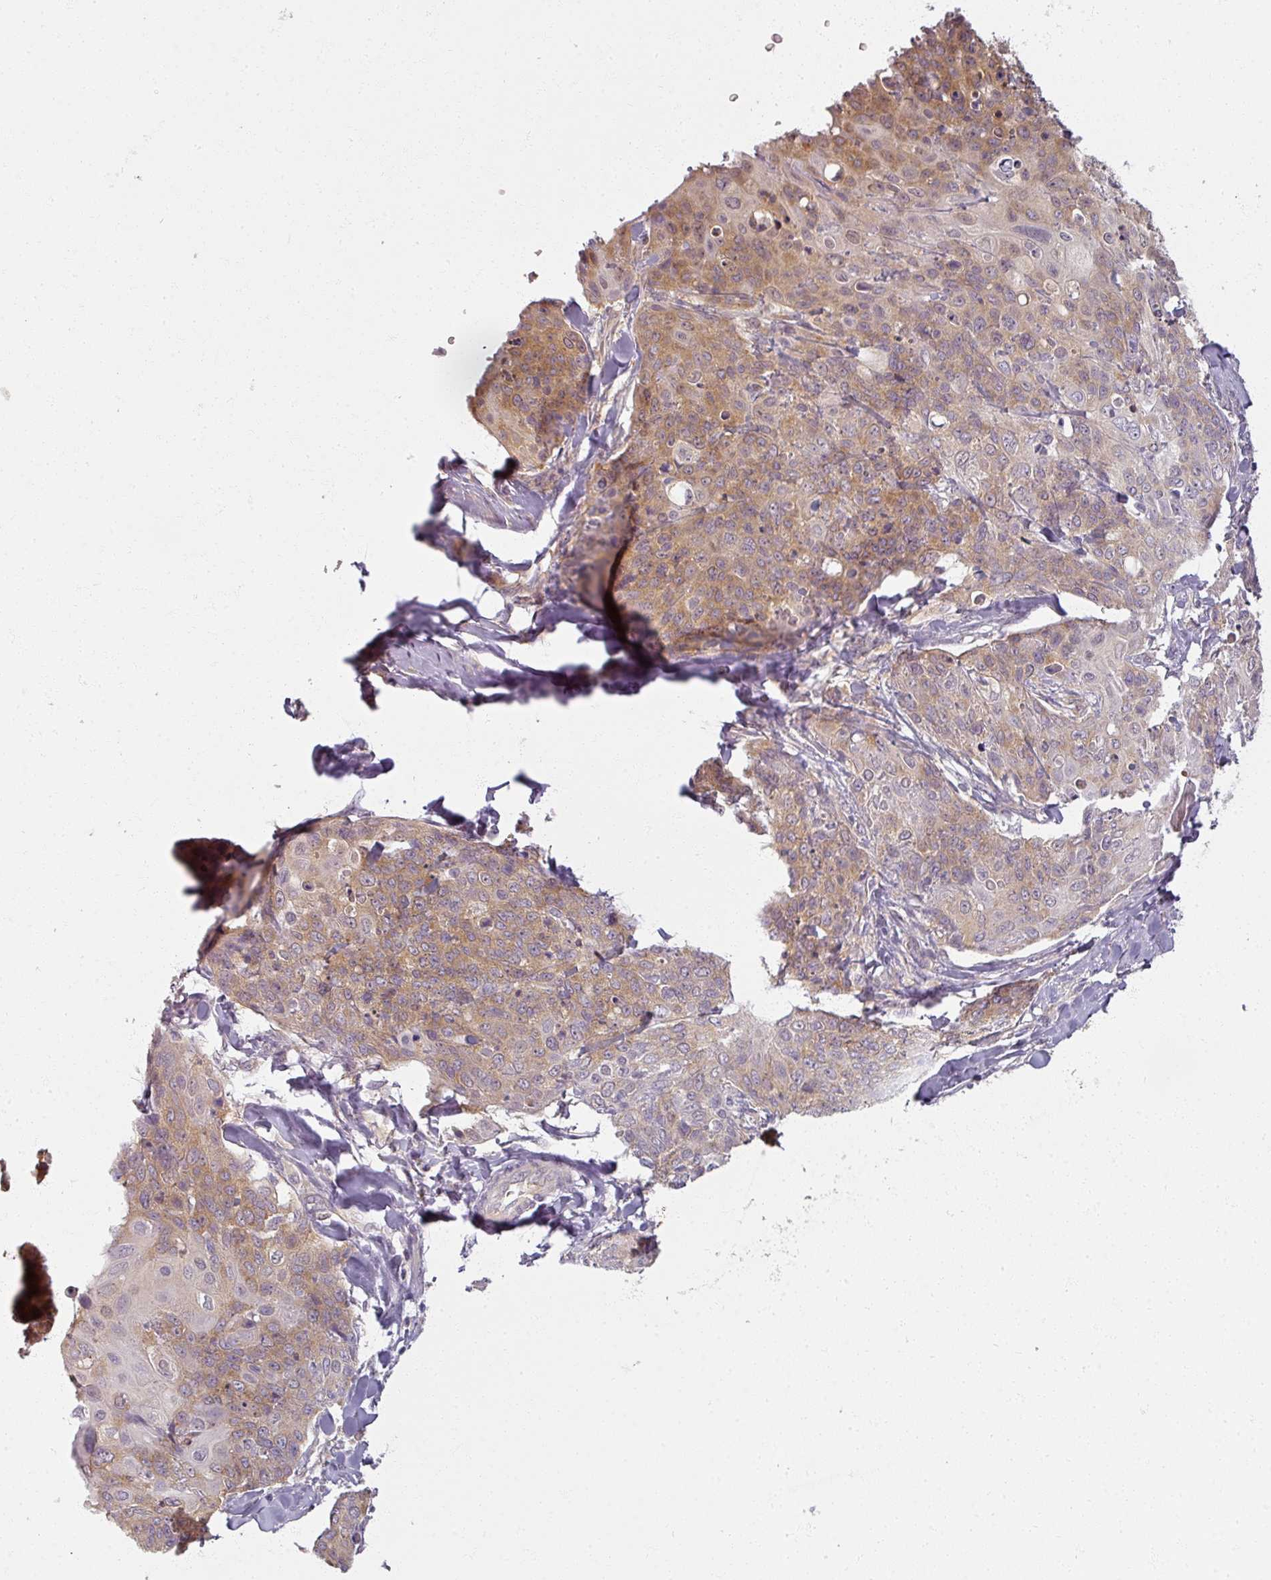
{"staining": {"intensity": "moderate", "quantity": "<25%", "location": "cytoplasmic/membranous"}, "tissue": "skin cancer", "cell_type": "Tumor cells", "image_type": "cancer", "snomed": [{"axis": "morphology", "description": "Squamous cell carcinoma, NOS"}, {"axis": "topography", "description": "Skin"}, {"axis": "topography", "description": "Vulva"}], "caption": "Moderate cytoplasmic/membranous positivity is seen in approximately <25% of tumor cells in squamous cell carcinoma (skin). The protein is shown in brown color, while the nuclei are stained blue.", "gene": "AGPAT4", "patient": {"sex": "female", "age": 85}}